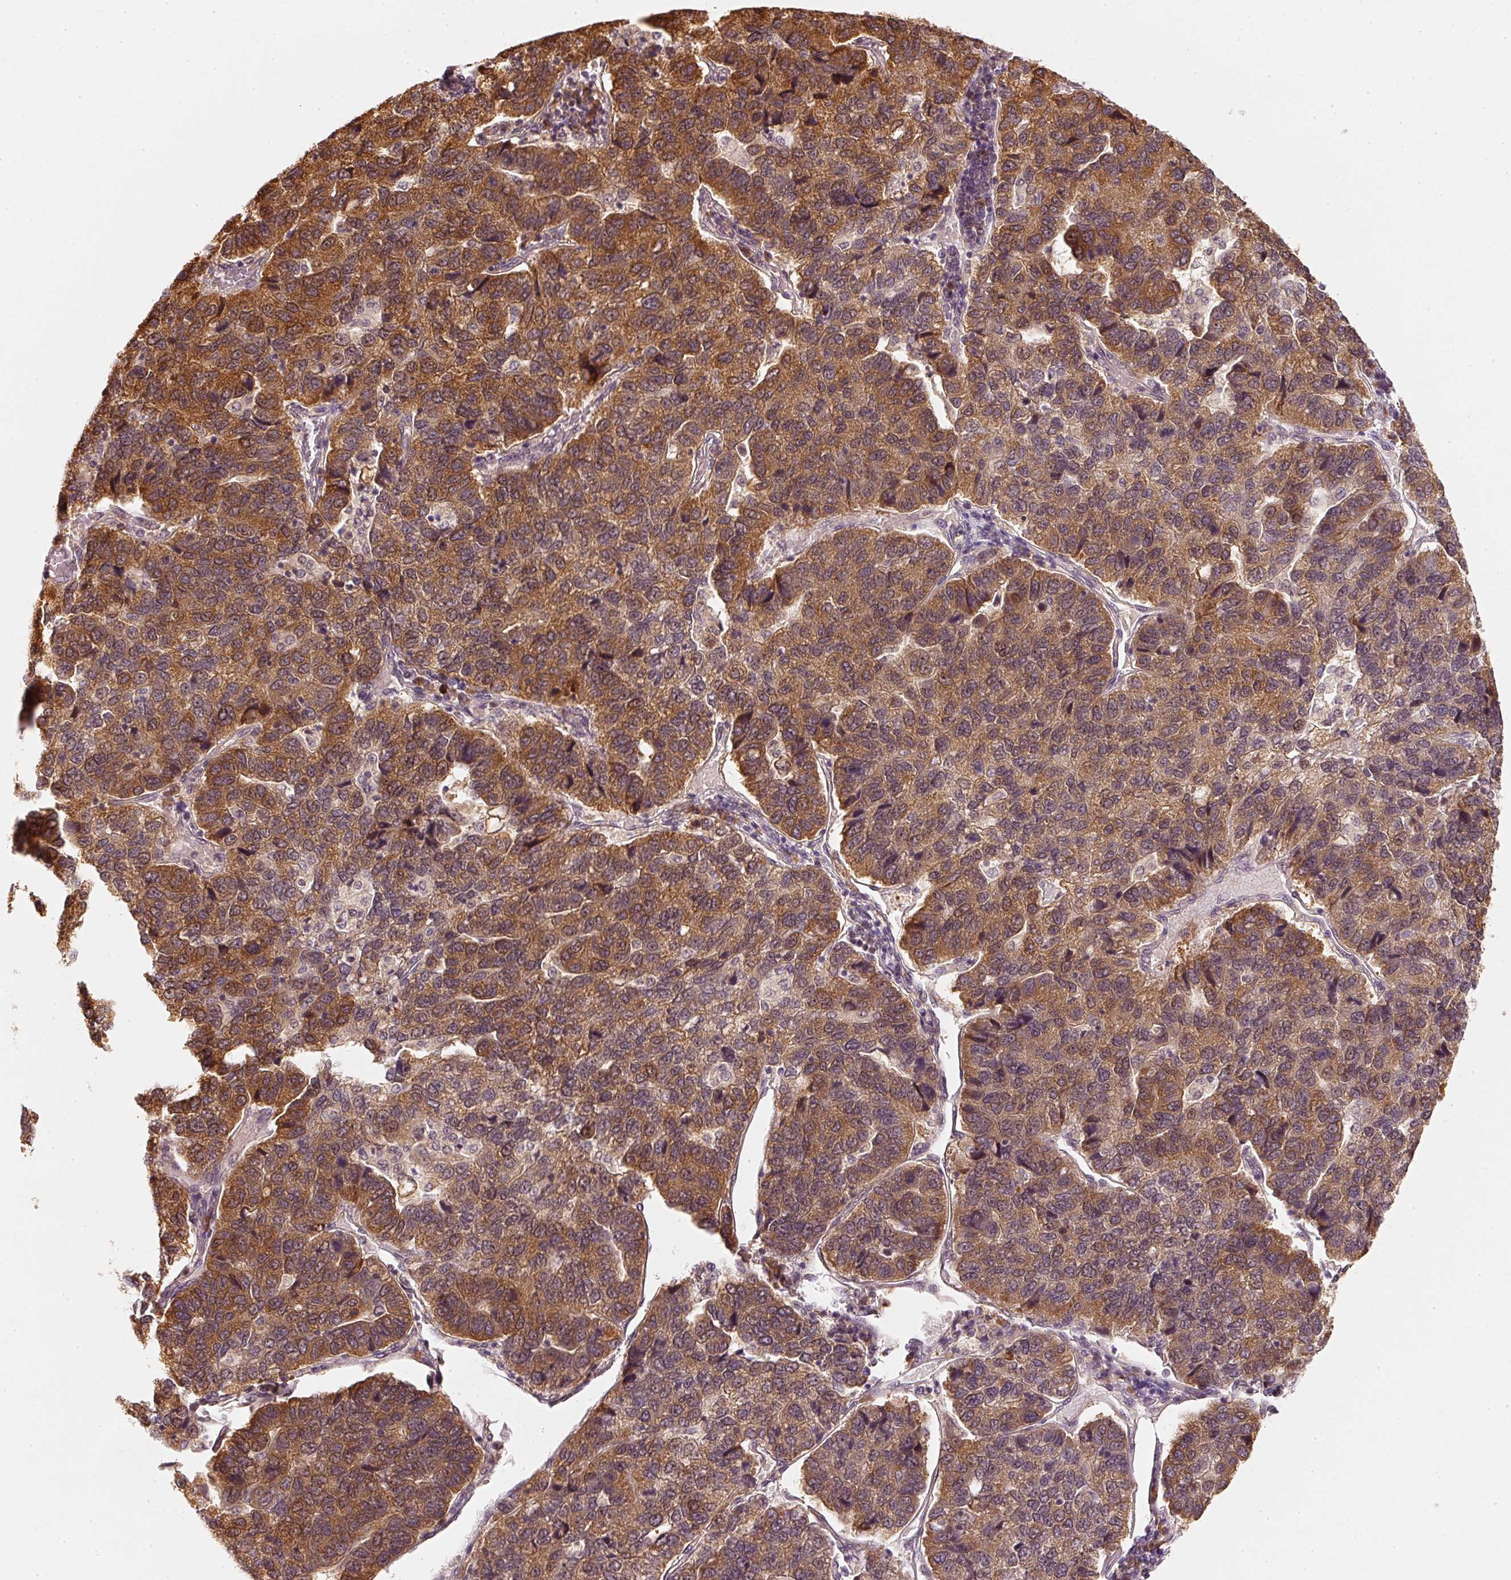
{"staining": {"intensity": "moderate", "quantity": ">75%", "location": "cytoplasmic/membranous"}, "tissue": "pancreatic cancer", "cell_type": "Tumor cells", "image_type": "cancer", "snomed": [{"axis": "morphology", "description": "Adenocarcinoma, NOS"}, {"axis": "topography", "description": "Pancreas"}], "caption": "Brown immunohistochemical staining in pancreatic cancer (adenocarcinoma) shows moderate cytoplasmic/membranous positivity in about >75% of tumor cells.", "gene": "EEF1A2", "patient": {"sex": "female", "age": 61}}